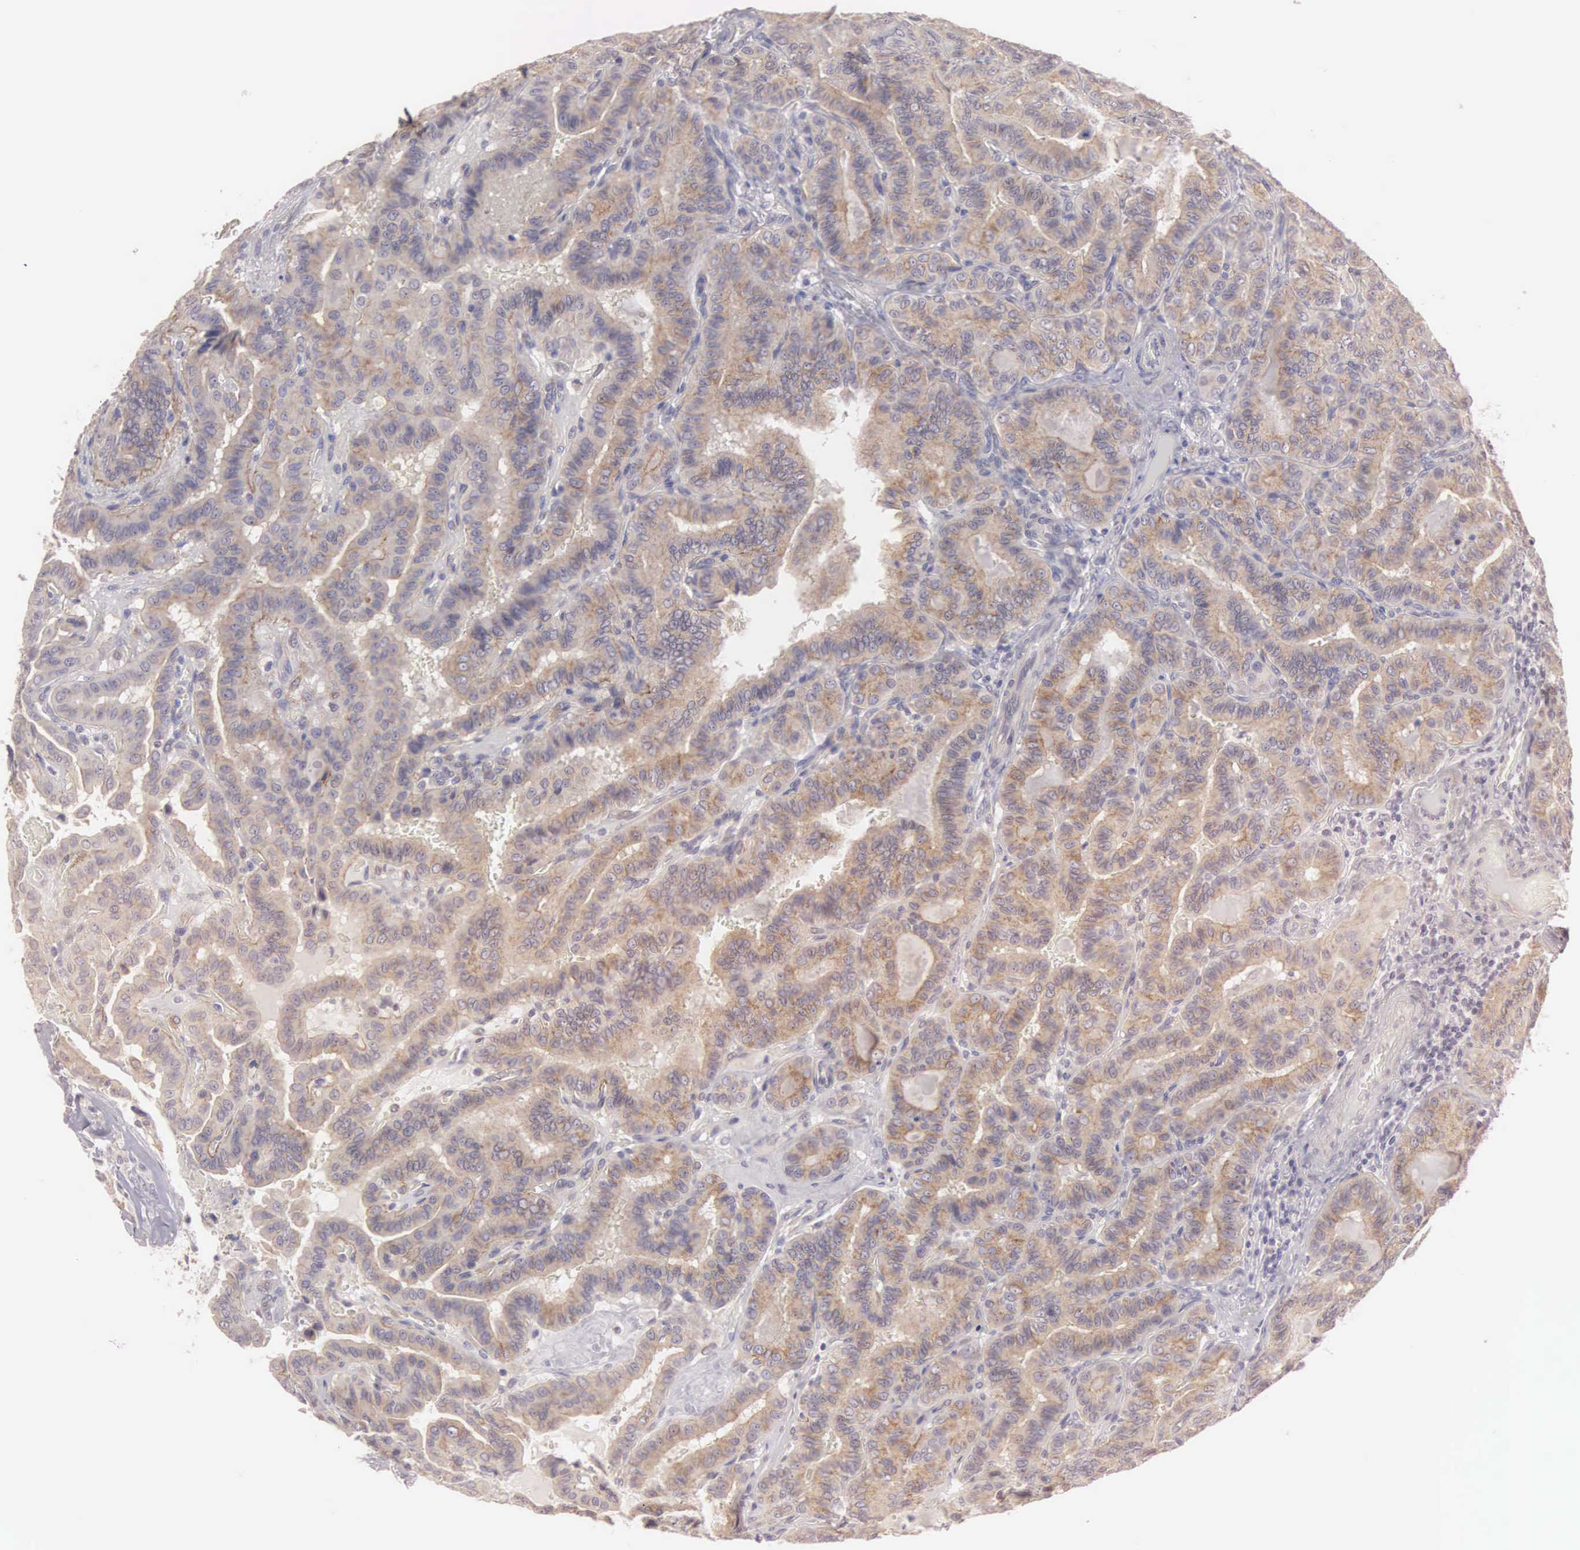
{"staining": {"intensity": "moderate", "quantity": ">75%", "location": "cytoplasmic/membranous"}, "tissue": "thyroid cancer", "cell_type": "Tumor cells", "image_type": "cancer", "snomed": [{"axis": "morphology", "description": "Papillary adenocarcinoma, NOS"}, {"axis": "topography", "description": "Thyroid gland"}], "caption": "Thyroid papillary adenocarcinoma was stained to show a protein in brown. There is medium levels of moderate cytoplasmic/membranous positivity in approximately >75% of tumor cells.", "gene": "CEP170B", "patient": {"sex": "male", "age": 87}}